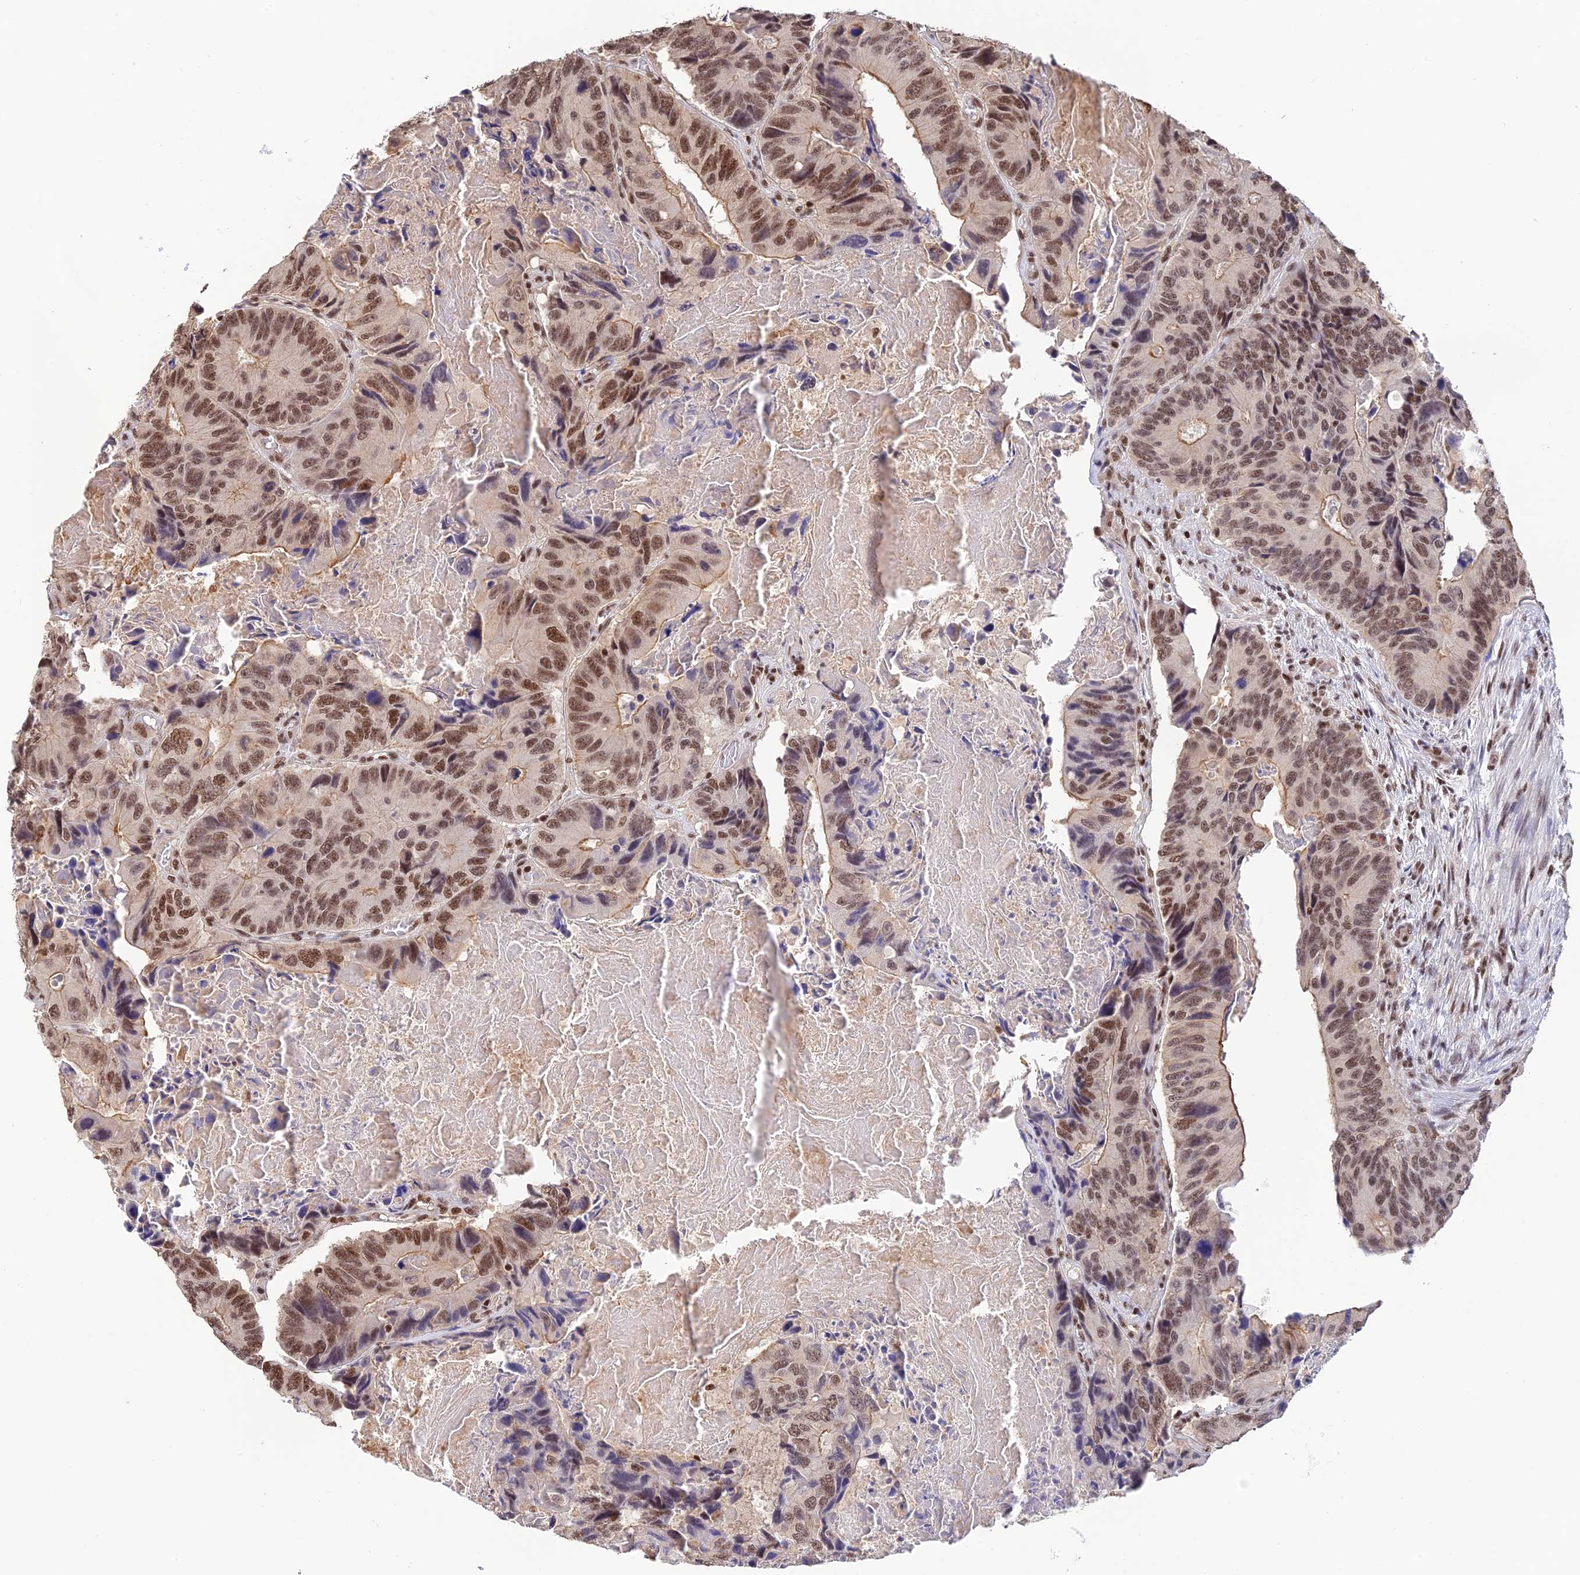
{"staining": {"intensity": "moderate", "quantity": ">75%", "location": "nuclear"}, "tissue": "colorectal cancer", "cell_type": "Tumor cells", "image_type": "cancer", "snomed": [{"axis": "morphology", "description": "Adenocarcinoma, NOS"}, {"axis": "topography", "description": "Colon"}], "caption": "Immunohistochemical staining of human colorectal adenocarcinoma demonstrates medium levels of moderate nuclear staining in about >75% of tumor cells. The protein is shown in brown color, while the nuclei are stained blue.", "gene": "THAP11", "patient": {"sex": "male", "age": 84}}